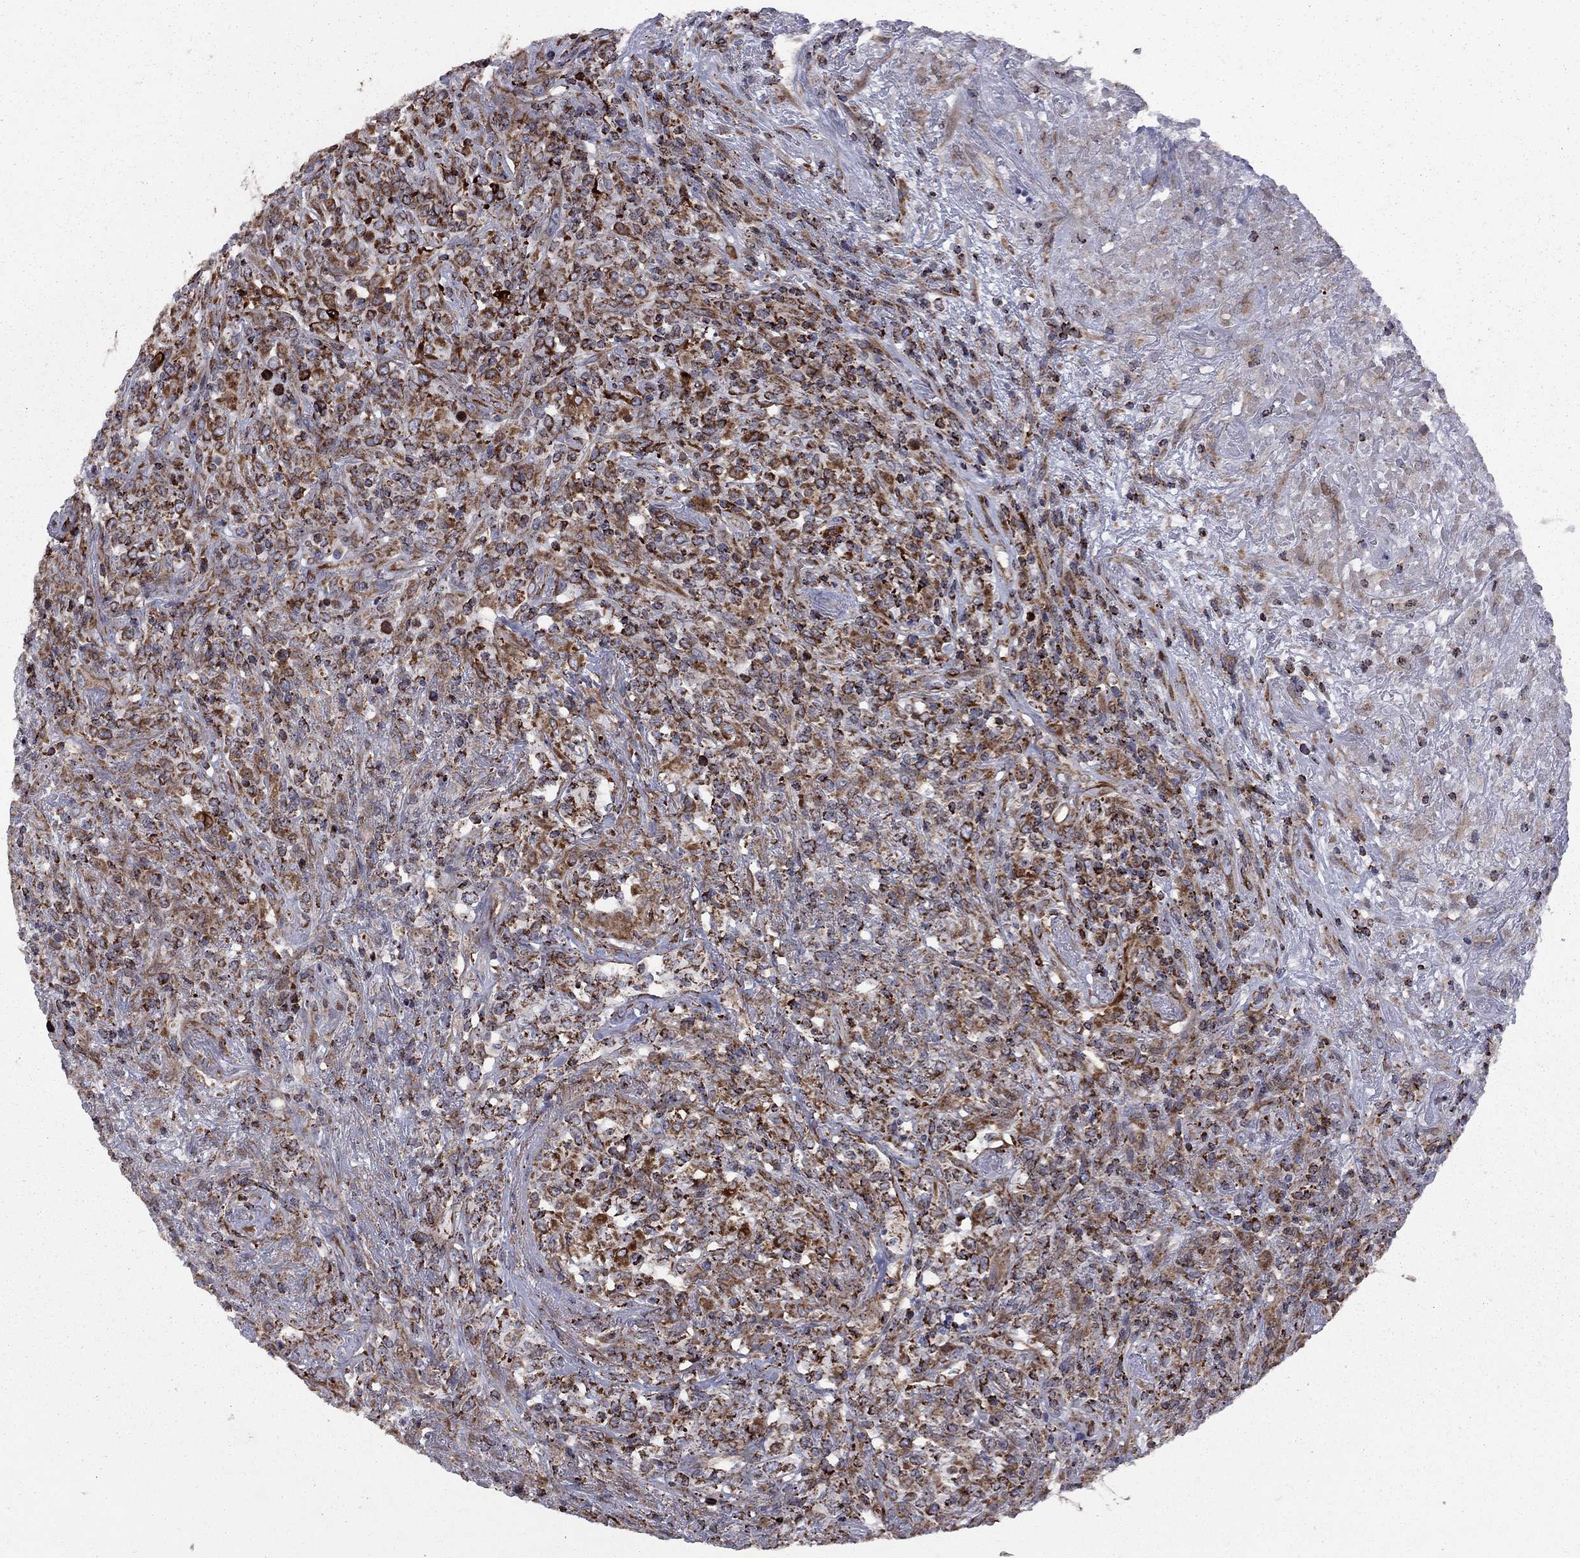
{"staining": {"intensity": "strong", "quantity": ">75%", "location": "cytoplasmic/membranous"}, "tissue": "lymphoma", "cell_type": "Tumor cells", "image_type": "cancer", "snomed": [{"axis": "morphology", "description": "Malignant lymphoma, non-Hodgkin's type, High grade"}, {"axis": "topography", "description": "Lung"}], "caption": "Immunohistochemistry (IHC) of human malignant lymphoma, non-Hodgkin's type (high-grade) shows high levels of strong cytoplasmic/membranous positivity in about >75% of tumor cells.", "gene": "CLPTM1", "patient": {"sex": "male", "age": 79}}